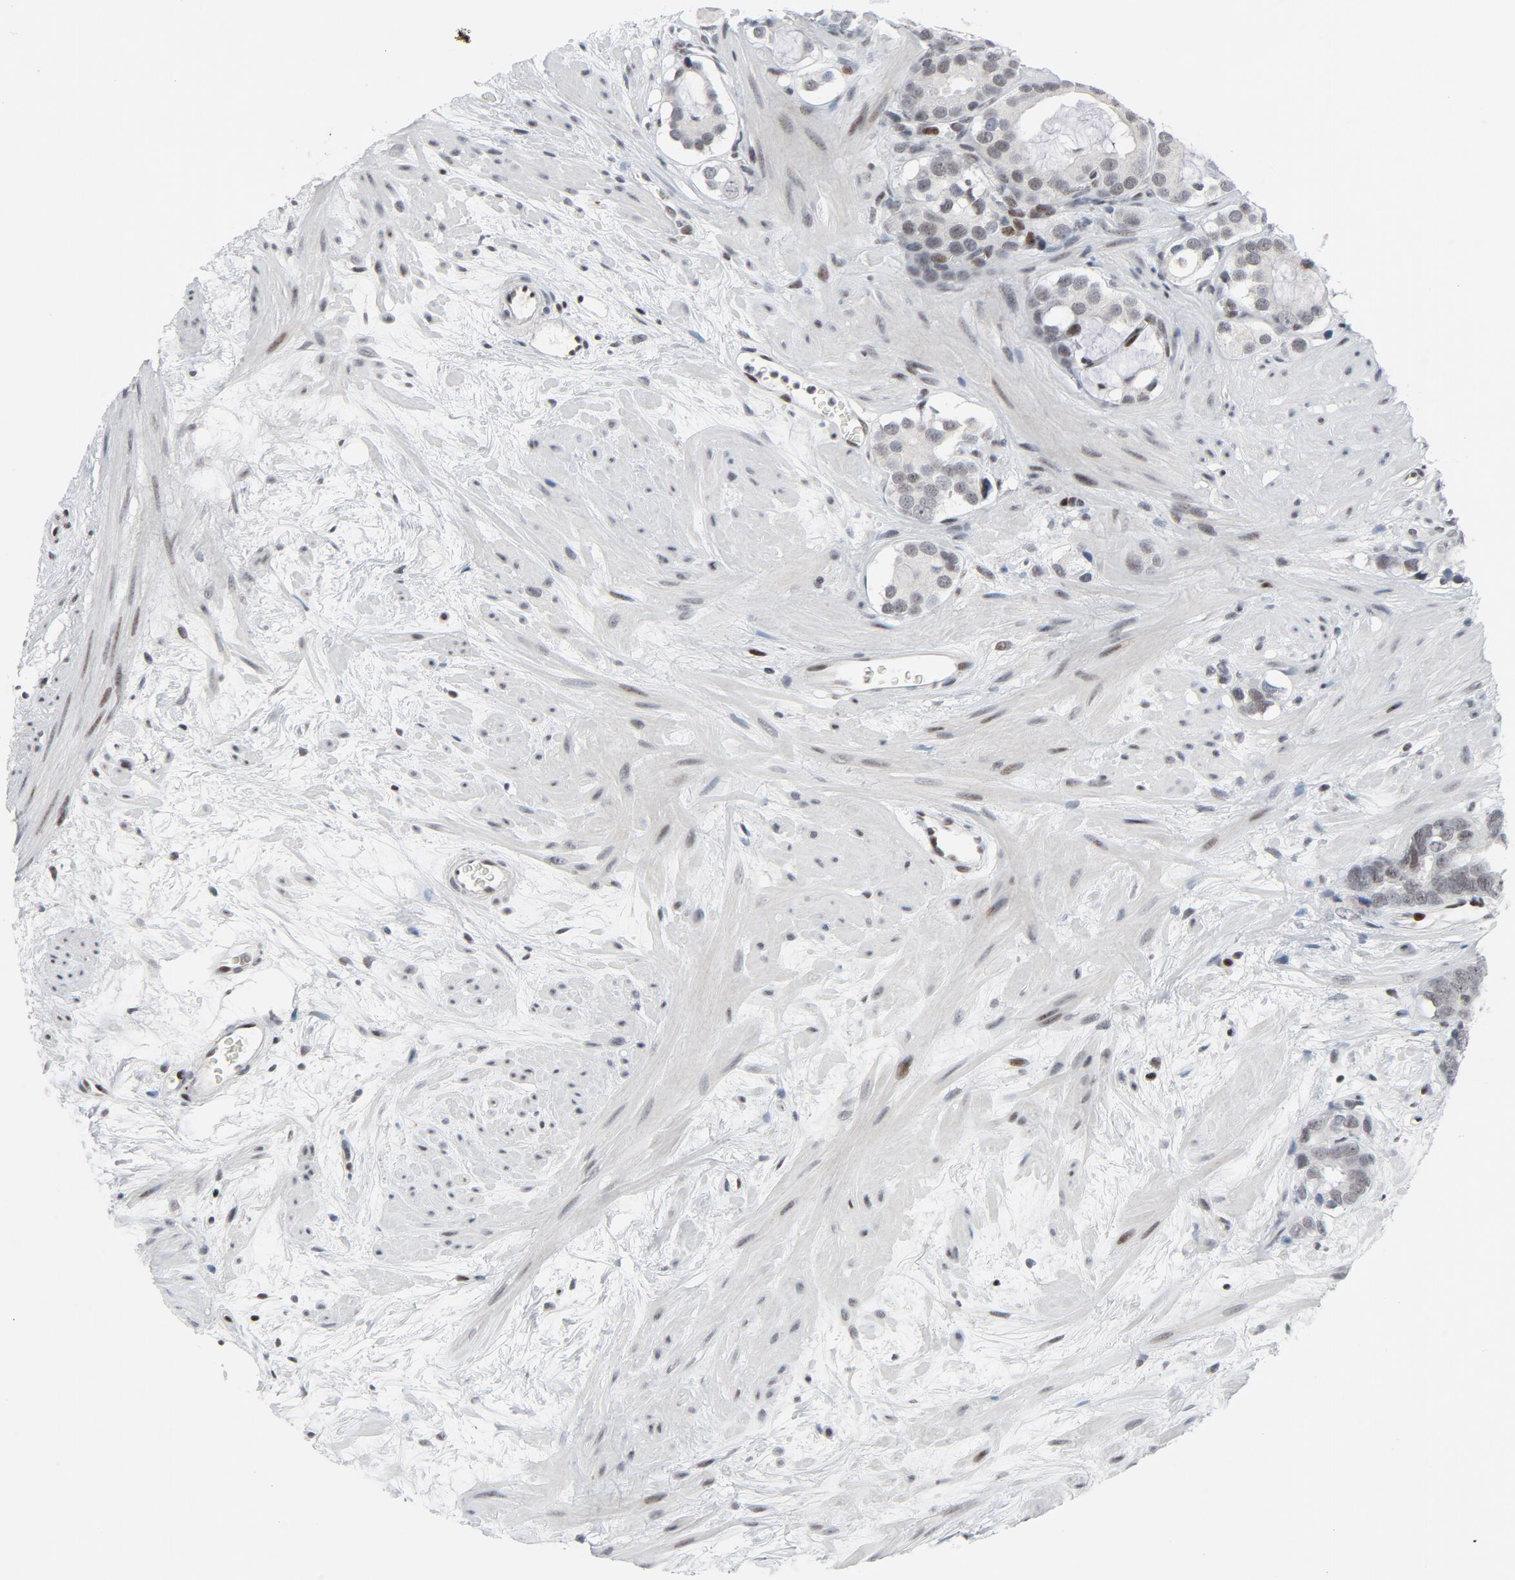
{"staining": {"intensity": "weak", "quantity": "<25%", "location": "nuclear"}, "tissue": "prostate cancer", "cell_type": "Tumor cells", "image_type": "cancer", "snomed": [{"axis": "morphology", "description": "Adenocarcinoma, Low grade"}, {"axis": "topography", "description": "Prostate"}], "caption": "A histopathology image of human prostate cancer (low-grade adenocarcinoma) is negative for staining in tumor cells.", "gene": "GABPA", "patient": {"sex": "male", "age": 57}}